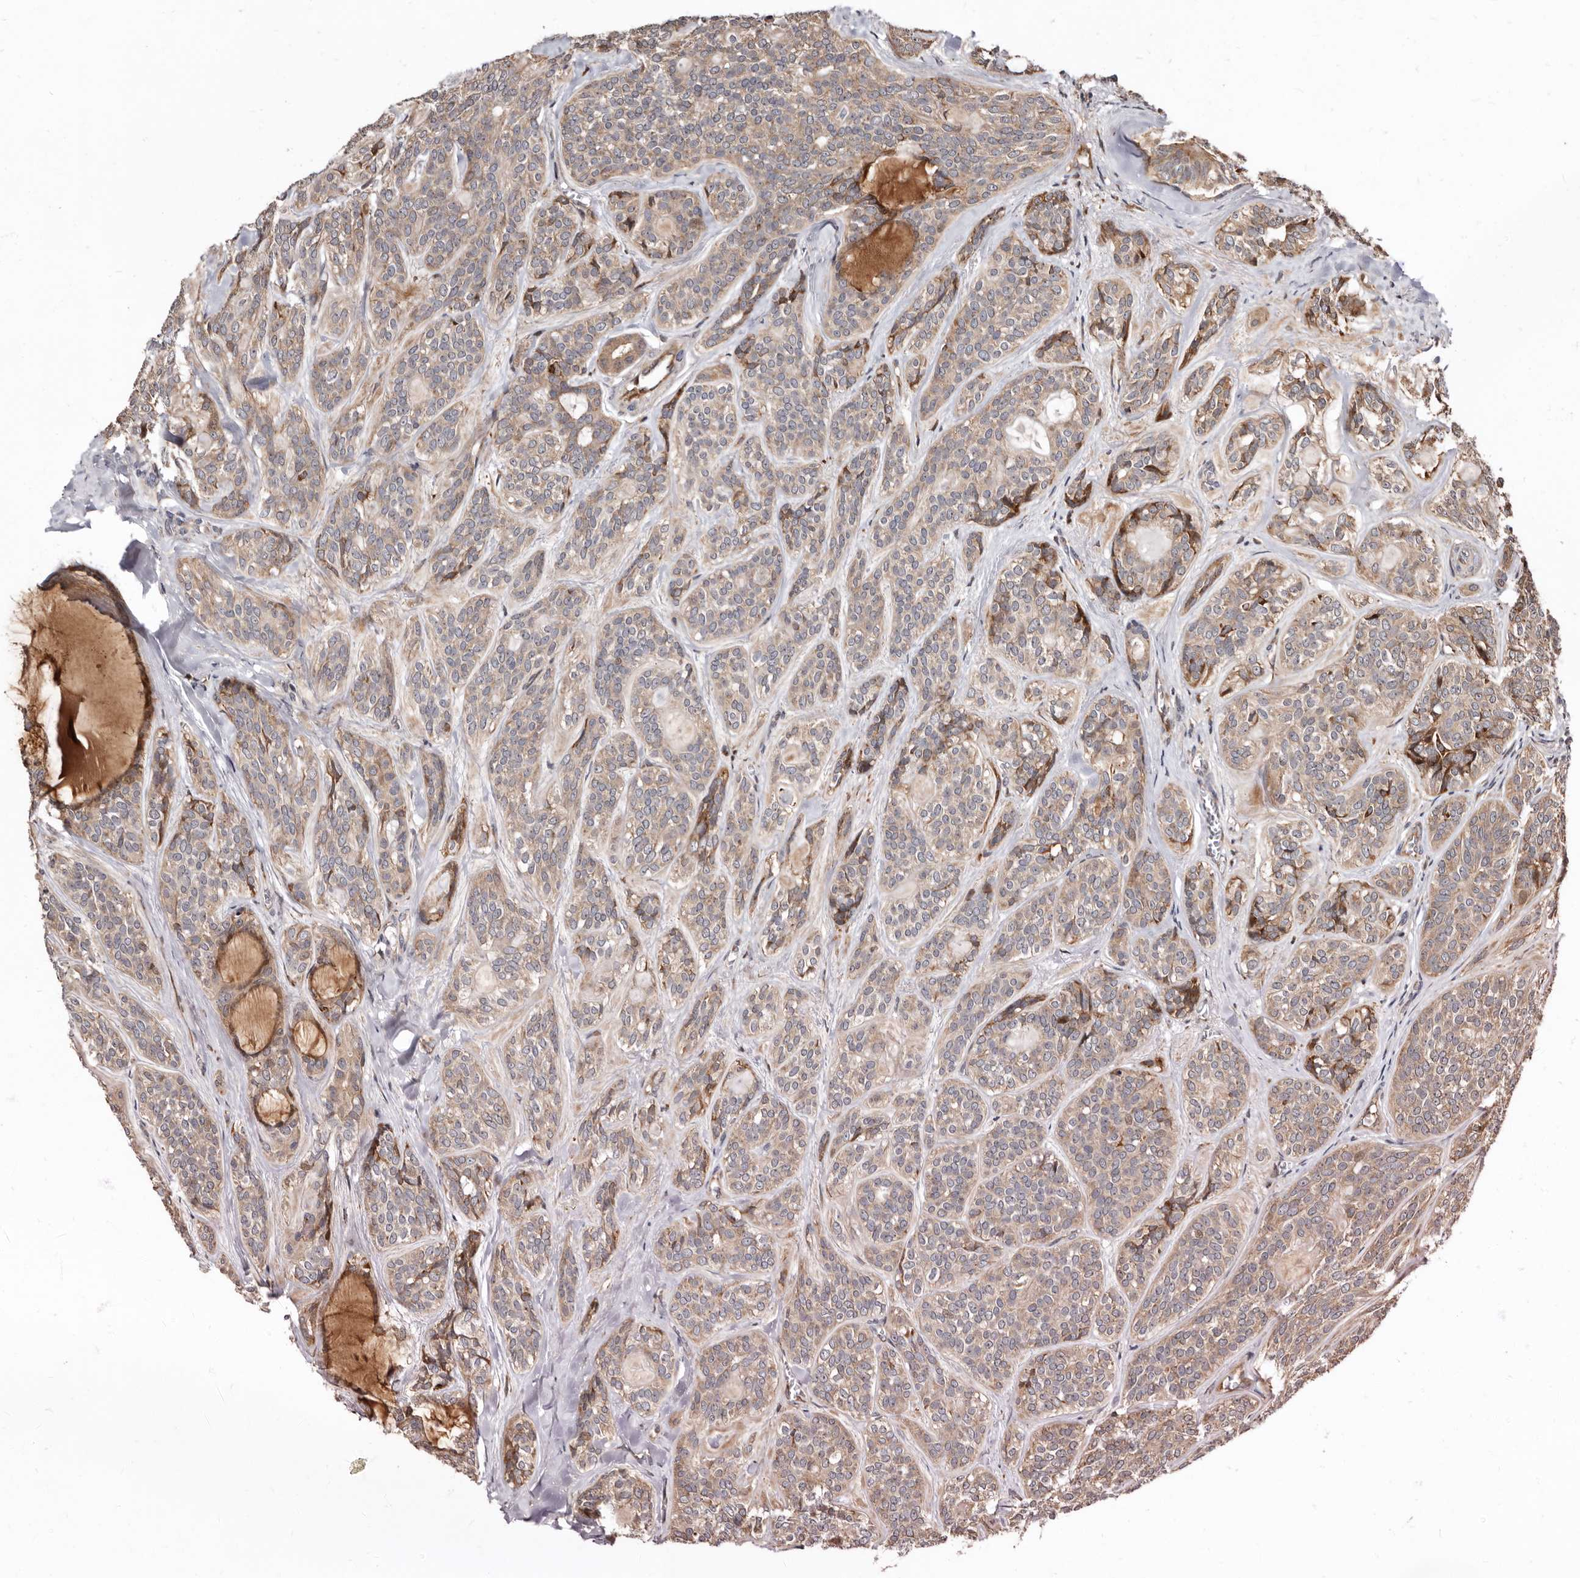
{"staining": {"intensity": "weak", "quantity": "25%-75%", "location": "cytoplasmic/membranous"}, "tissue": "head and neck cancer", "cell_type": "Tumor cells", "image_type": "cancer", "snomed": [{"axis": "morphology", "description": "Adenocarcinoma, NOS"}, {"axis": "topography", "description": "Head-Neck"}], "caption": "Weak cytoplasmic/membranous expression for a protein is appreciated in approximately 25%-75% of tumor cells of head and neck adenocarcinoma using IHC.", "gene": "WEE2", "patient": {"sex": "male", "age": 66}}